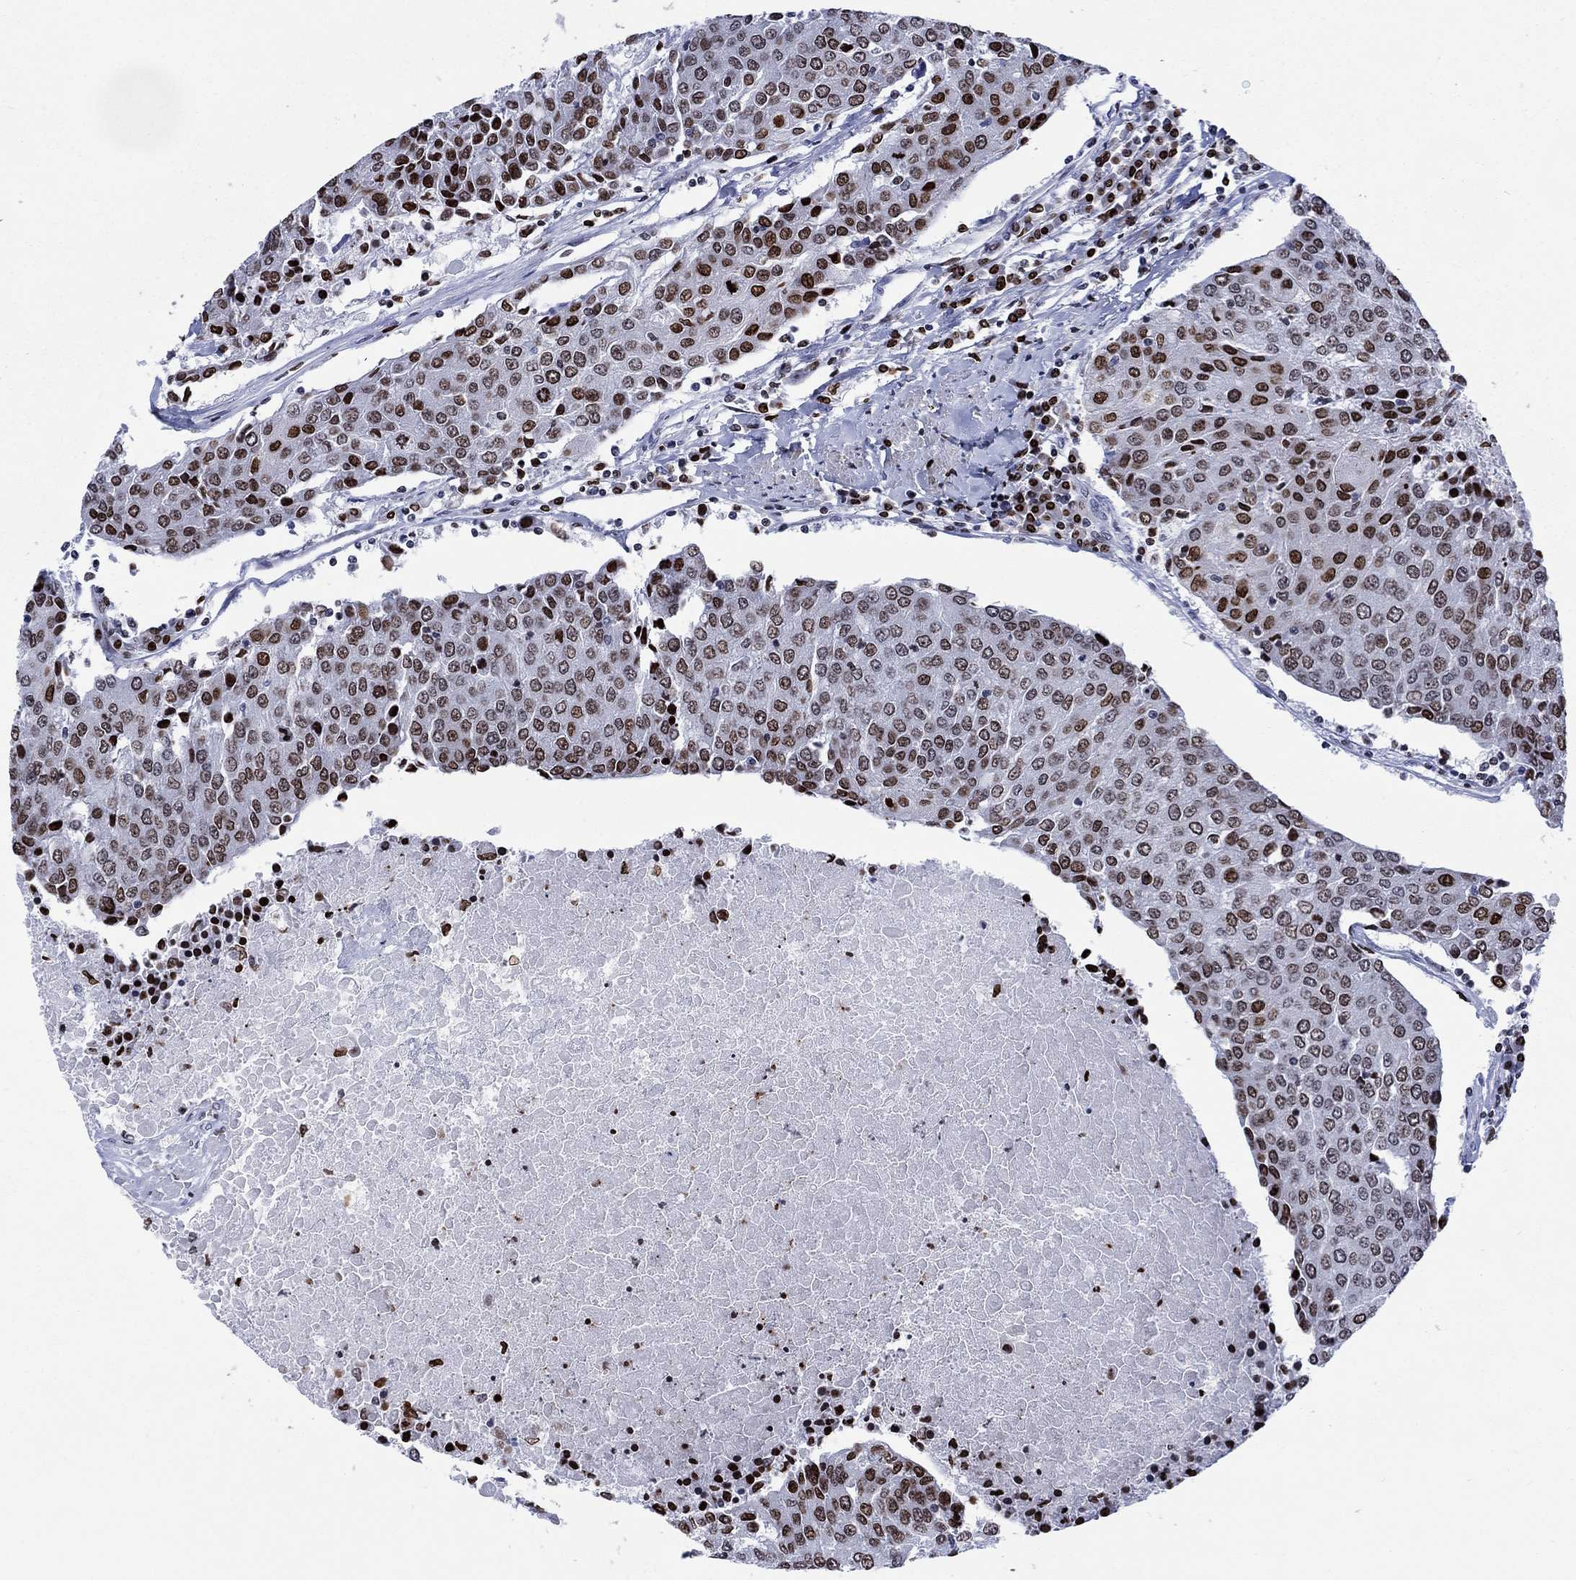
{"staining": {"intensity": "strong", "quantity": "25%-75%", "location": "nuclear"}, "tissue": "urothelial cancer", "cell_type": "Tumor cells", "image_type": "cancer", "snomed": [{"axis": "morphology", "description": "Urothelial carcinoma, High grade"}, {"axis": "topography", "description": "Urinary bladder"}], "caption": "An IHC photomicrograph of tumor tissue is shown. Protein staining in brown highlights strong nuclear positivity in urothelial carcinoma (high-grade) within tumor cells.", "gene": "HMGA1", "patient": {"sex": "female", "age": 85}}